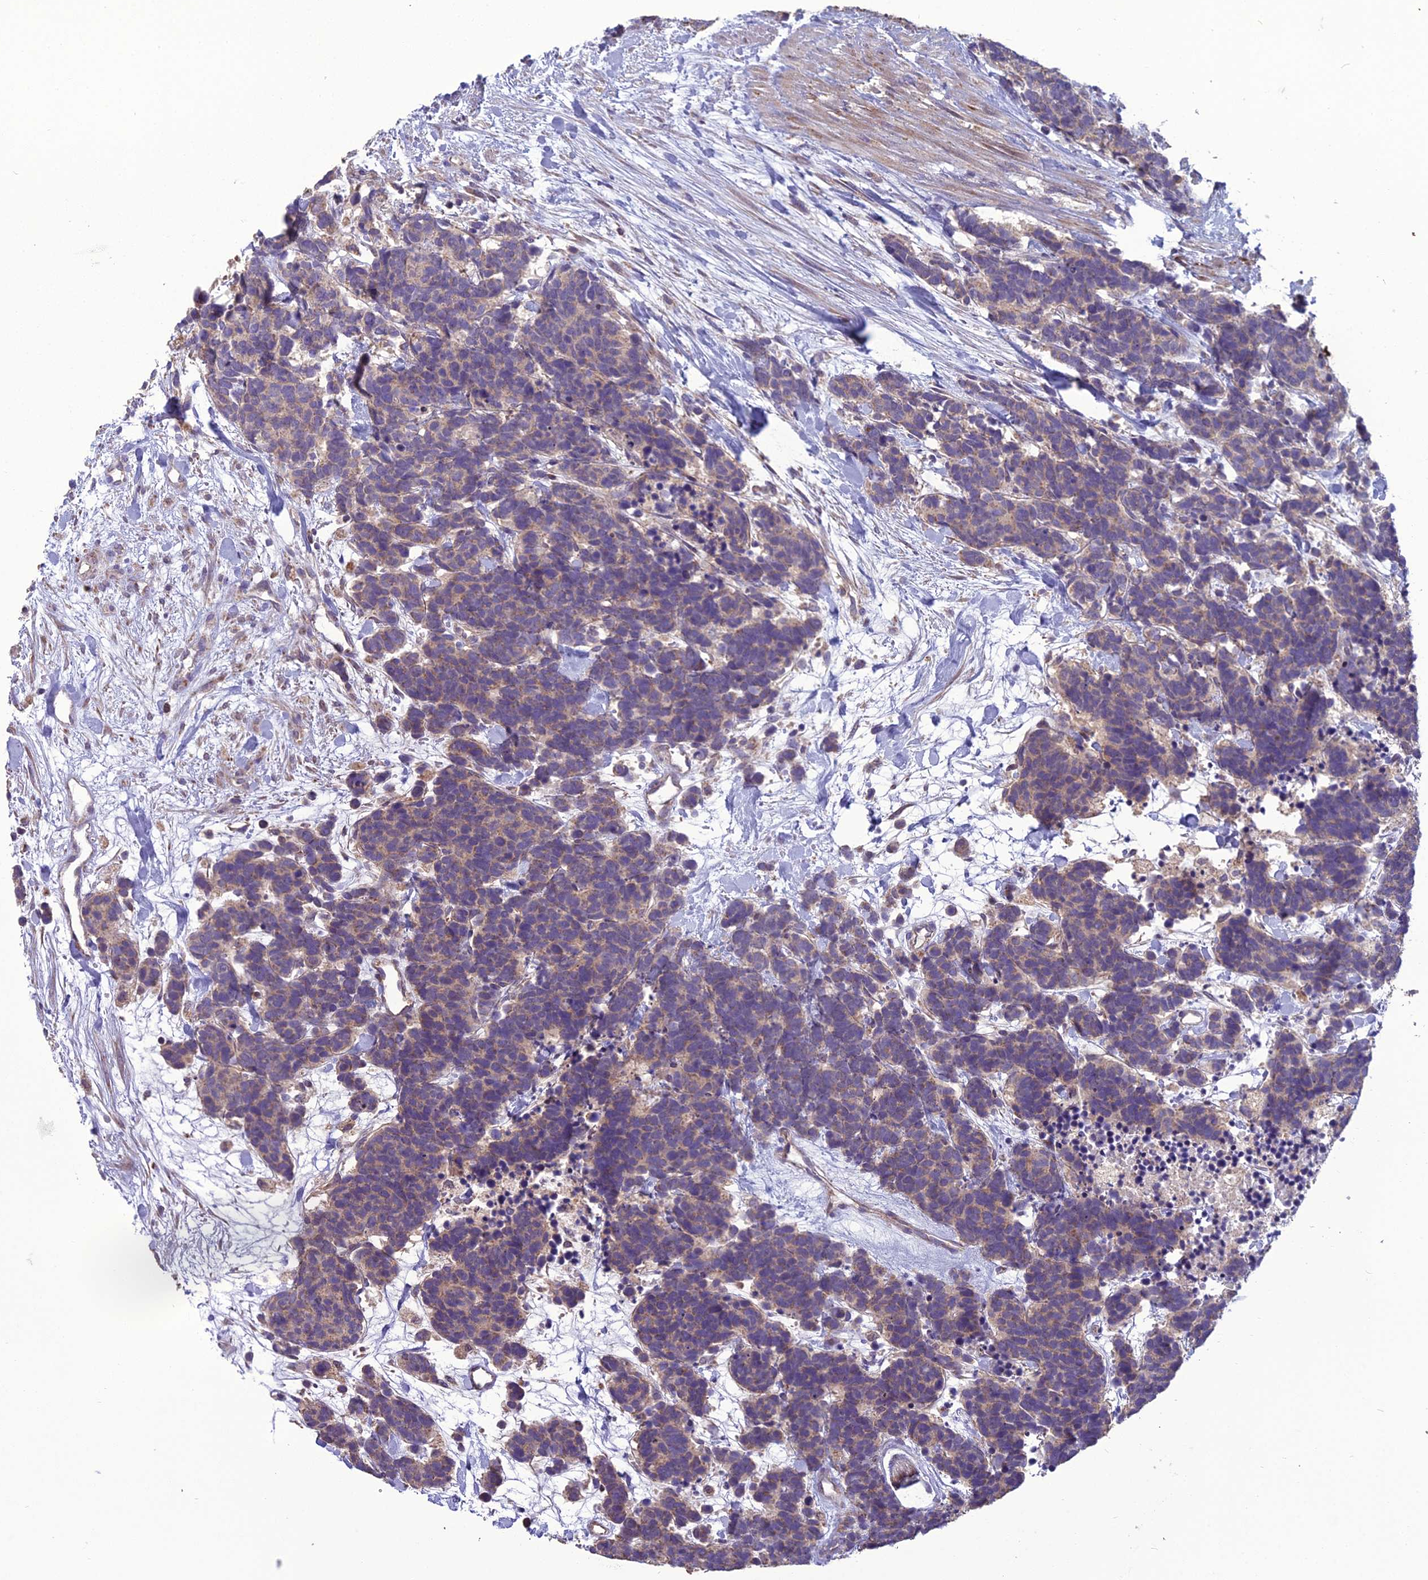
{"staining": {"intensity": "weak", "quantity": "25%-75%", "location": "cytoplasmic/membranous"}, "tissue": "carcinoid", "cell_type": "Tumor cells", "image_type": "cancer", "snomed": [{"axis": "morphology", "description": "Carcinoma, NOS"}, {"axis": "morphology", "description": "Carcinoid, malignant, NOS"}, {"axis": "topography", "description": "Prostate"}], "caption": "The histopathology image reveals immunohistochemical staining of carcinoma. There is weak cytoplasmic/membranous expression is identified in approximately 25%-75% of tumor cells. The staining was performed using DAB (3,3'-diaminobenzidine), with brown indicating positive protein expression. Nuclei are stained blue with hematoxylin.", "gene": "DUS2", "patient": {"sex": "male", "age": 57}}